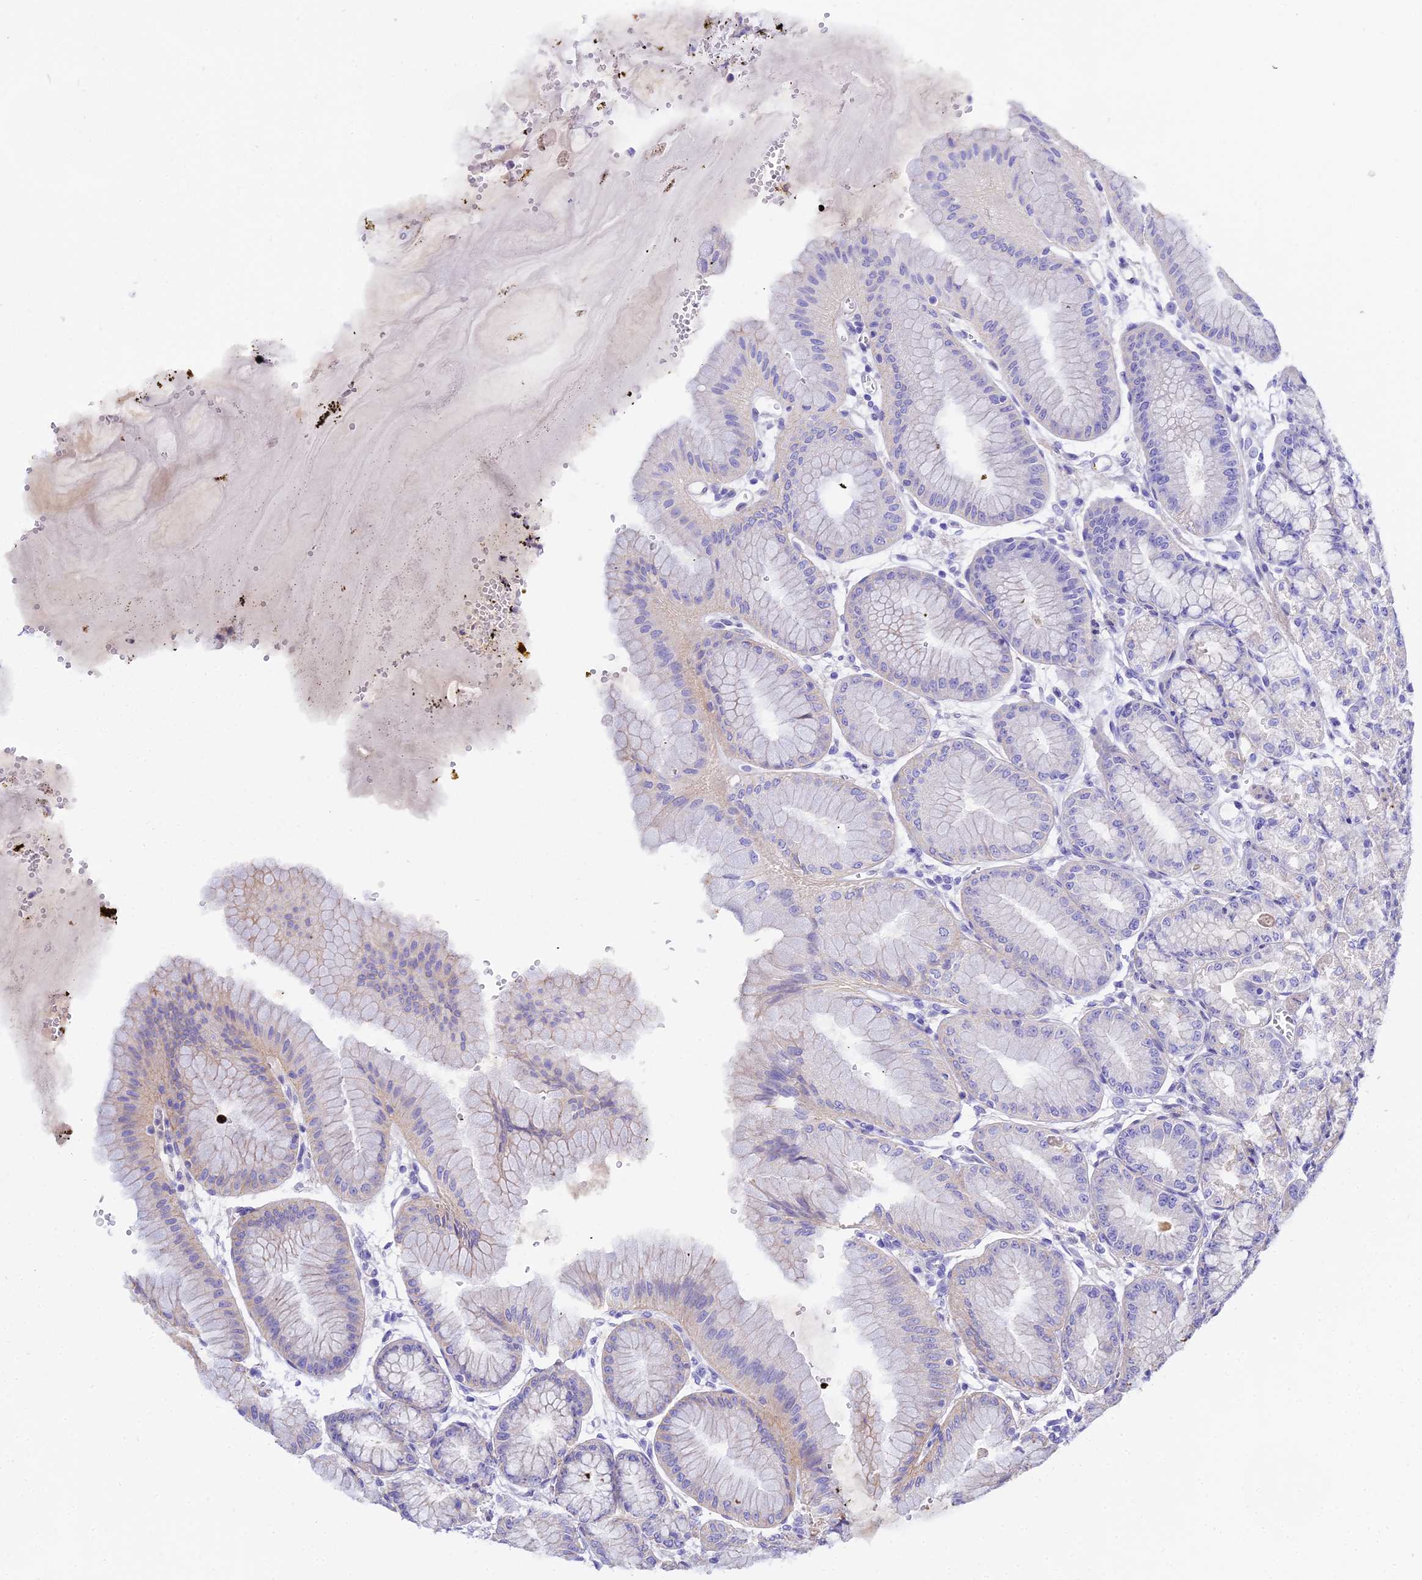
{"staining": {"intensity": "negative", "quantity": "none", "location": "none"}, "tissue": "stomach", "cell_type": "Glandular cells", "image_type": "normal", "snomed": [{"axis": "morphology", "description": "Normal tissue, NOS"}, {"axis": "topography", "description": "Stomach, lower"}], "caption": "DAB immunohistochemical staining of unremarkable human stomach reveals no significant staining in glandular cells. The staining is performed using DAB brown chromogen with nuclei counter-stained in using hematoxylin.", "gene": "ZNF628", "patient": {"sex": "male", "age": 71}}